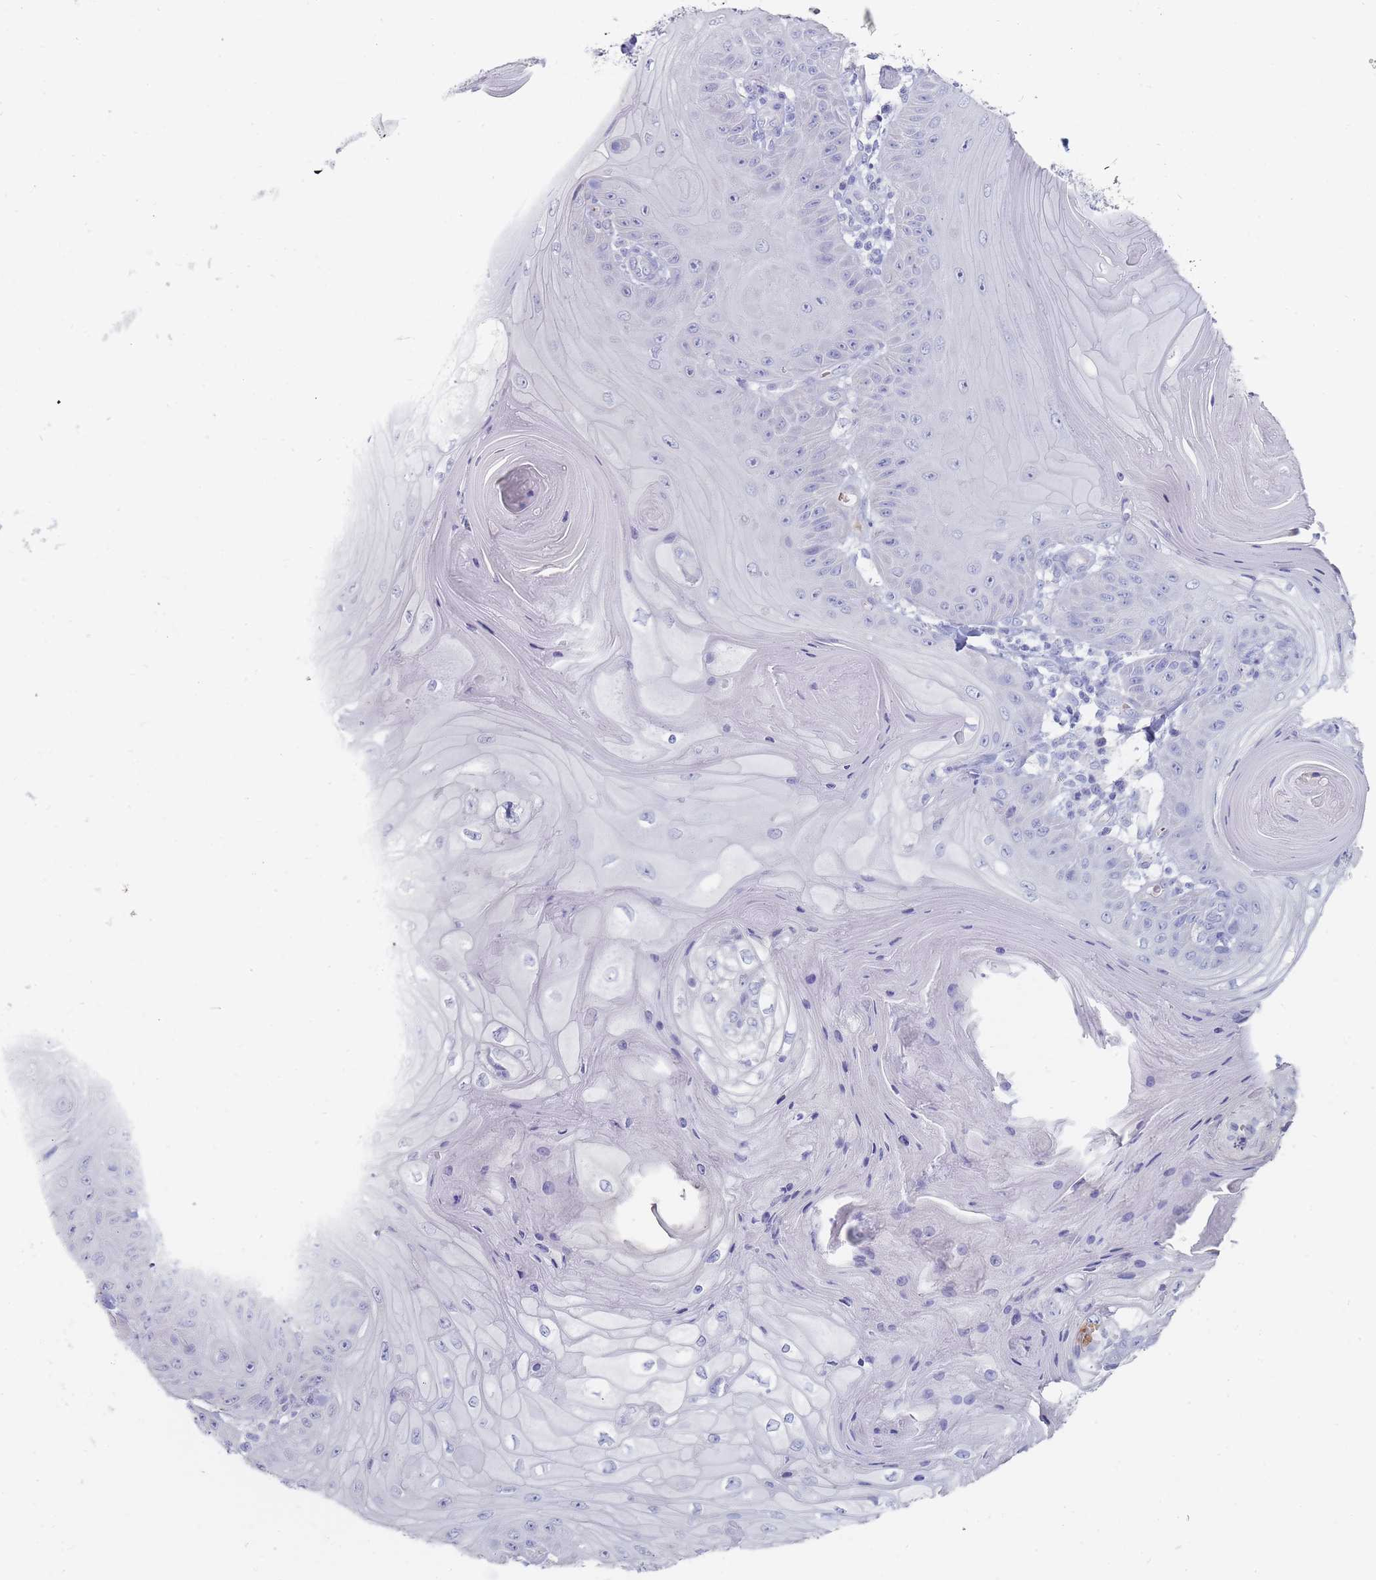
{"staining": {"intensity": "negative", "quantity": "none", "location": "none"}, "tissue": "skin cancer", "cell_type": "Tumor cells", "image_type": "cancer", "snomed": [{"axis": "morphology", "description": "Squamous cell carcinoma, NOS"}, {"axis": "topography", "description": "Skin"}], "caption": "The photomicrograph displays no staining of tumor cells in skin cancer. (IHC, brightfield microscopy, high magnification).", "gene": "HBG2", "patient": {"sex": "female", "age": 78}}